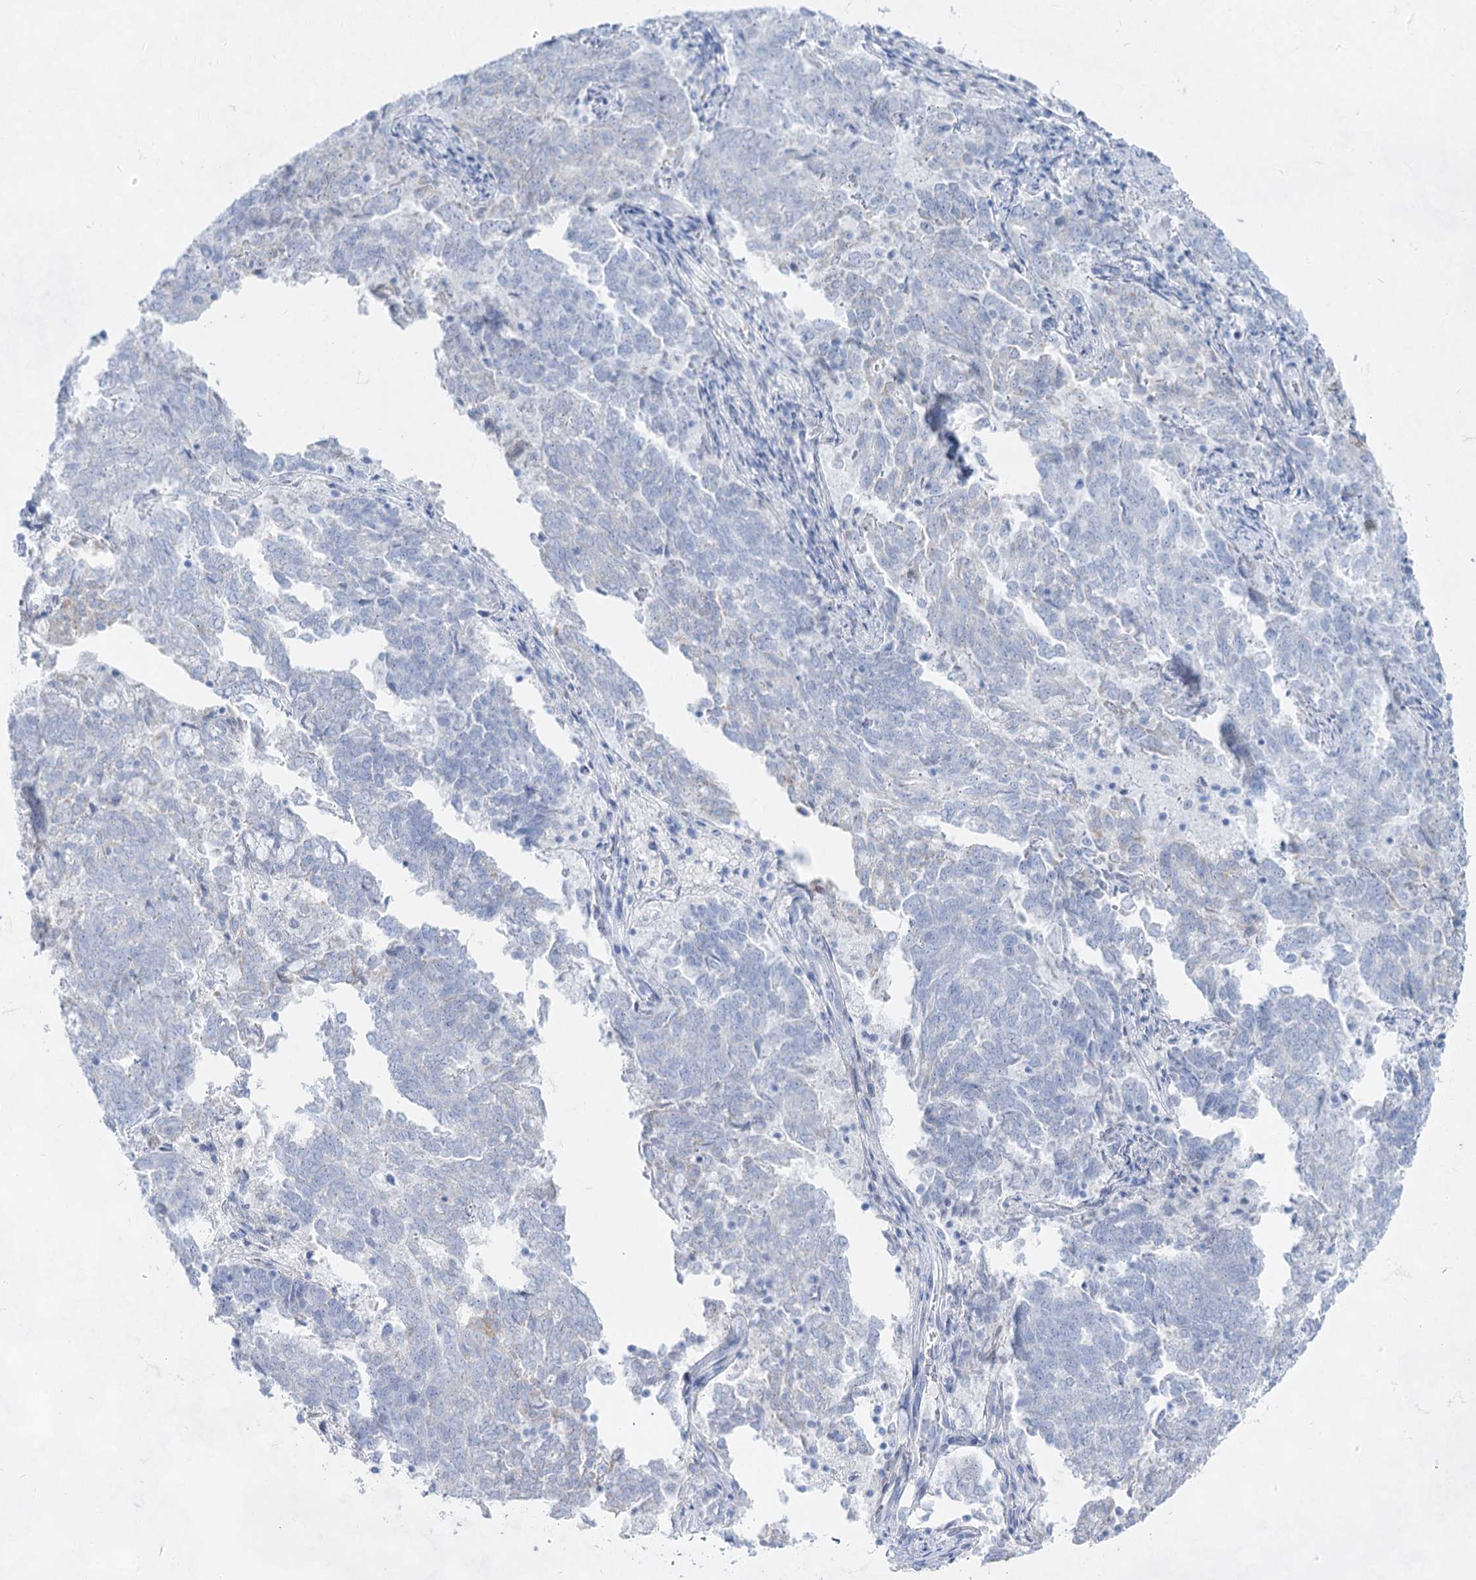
{"staining": {"intensity": "negative", "quantity": "none", "location": "none"}, "tissue": "endometrial cancer", "cell_type": "Tumor cells", "image_type": "cancer", "snomed": [{"axis": "morphology", "description": "Adenocarcinoma, NOS"}, {"axis": "topography", "description": "Endometrium"}], "caption": "Immunohistochemical staining of endometrial adenocarcinoma exhibits no significant positivity in tumor cells.", "gene": "ACRV1", "patient": {"sex": "female", "age": 80}}